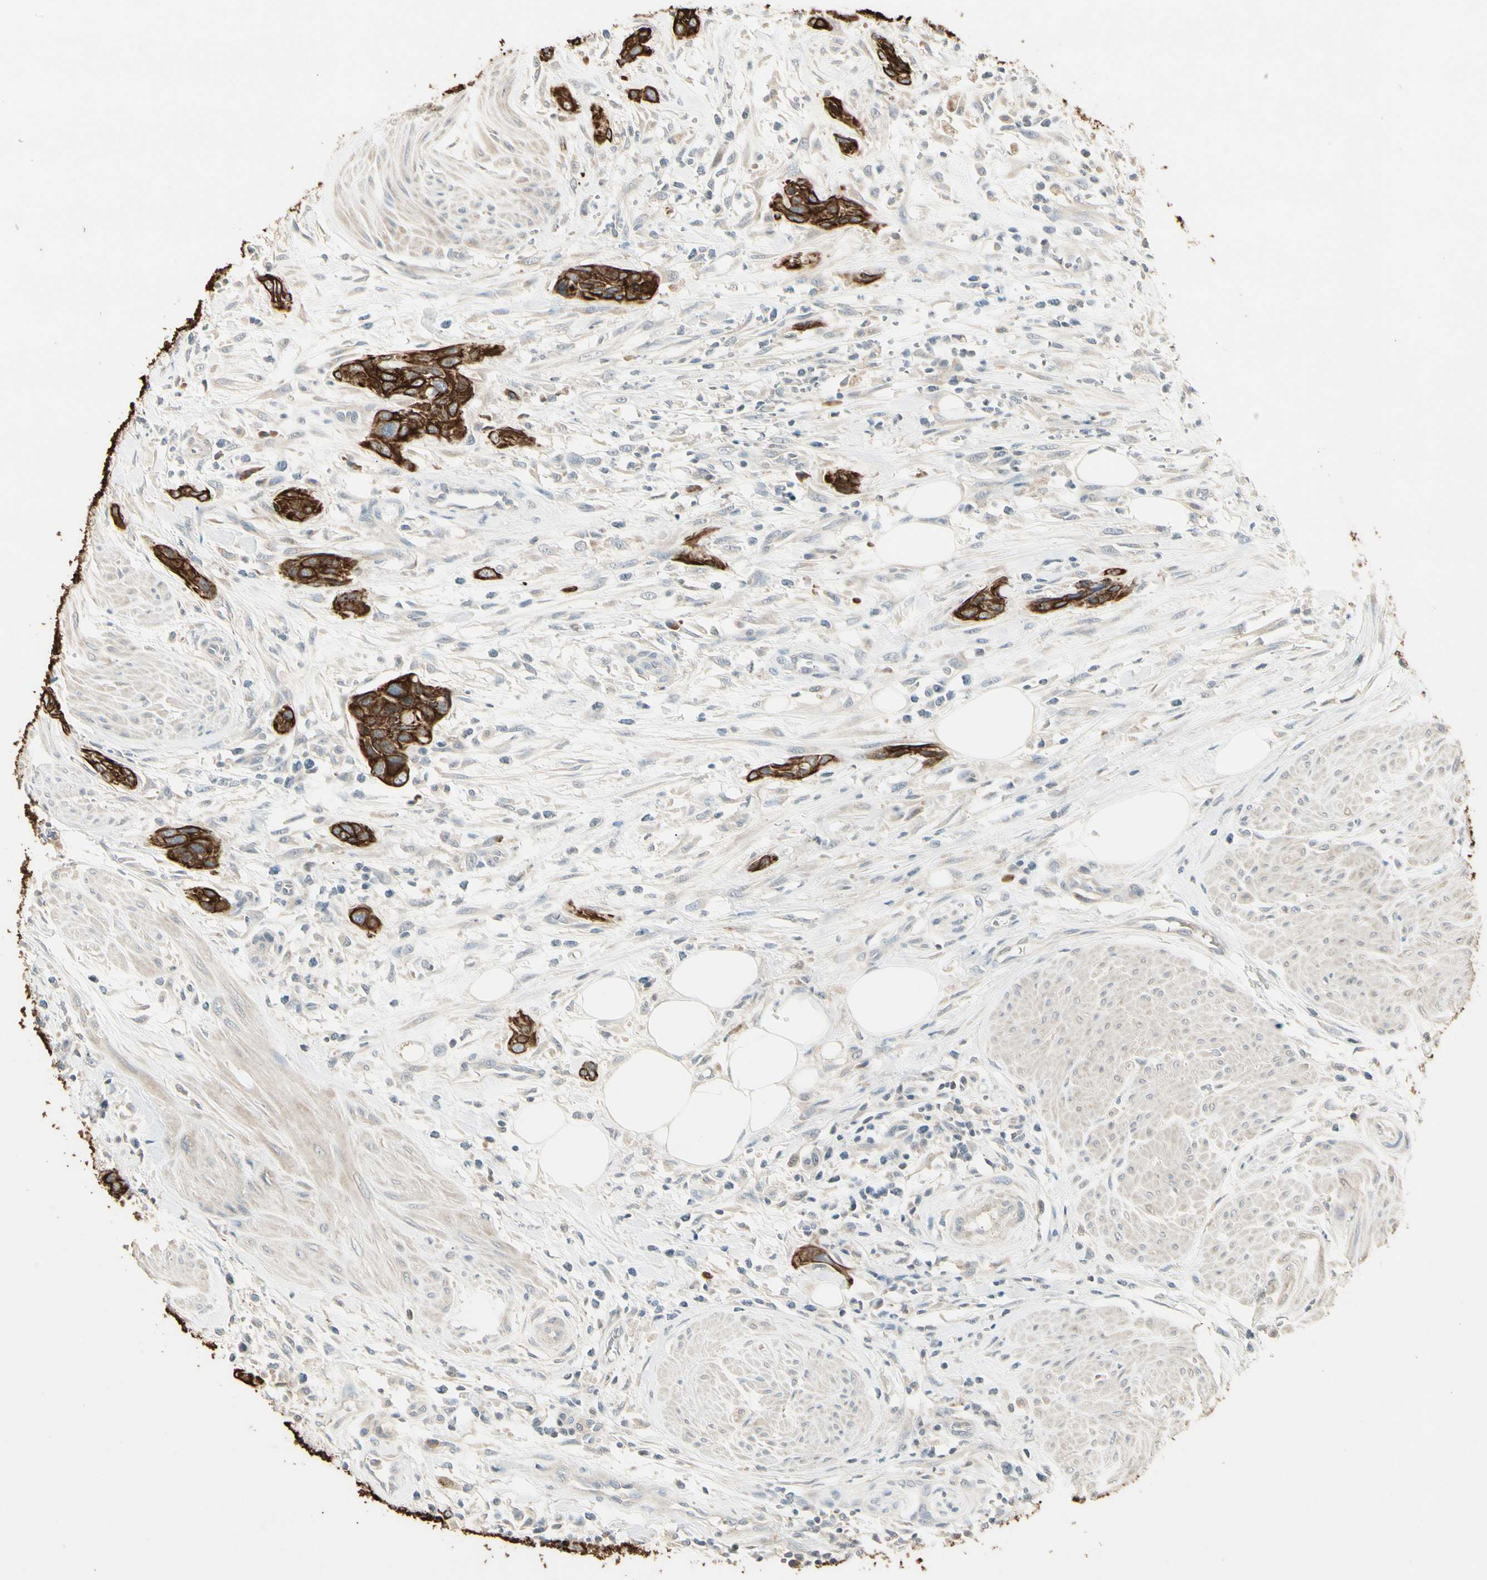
{"staining": {"intensity": "strong", "quantity": ">75%", "location": "cytoplasmic/membranous"}, "tissue": "urothelial cancer", "cell_type": "Tumor cells", "image_type": "cancer", "snomed": [{"axis": "morphology", "description": "Urothelial carcinoma, High grade"}, {"axis": "topography", "description": "Urinary bladder"}], "caption": "This is a micrograph of immunohistochemistry (IHC) staining of urothelial cancer, which shows strong staining in the cytoplasmic/membranous of tumor cells.", "gene": "SKIL", "patient": {"sex": "male", "age": 35}}